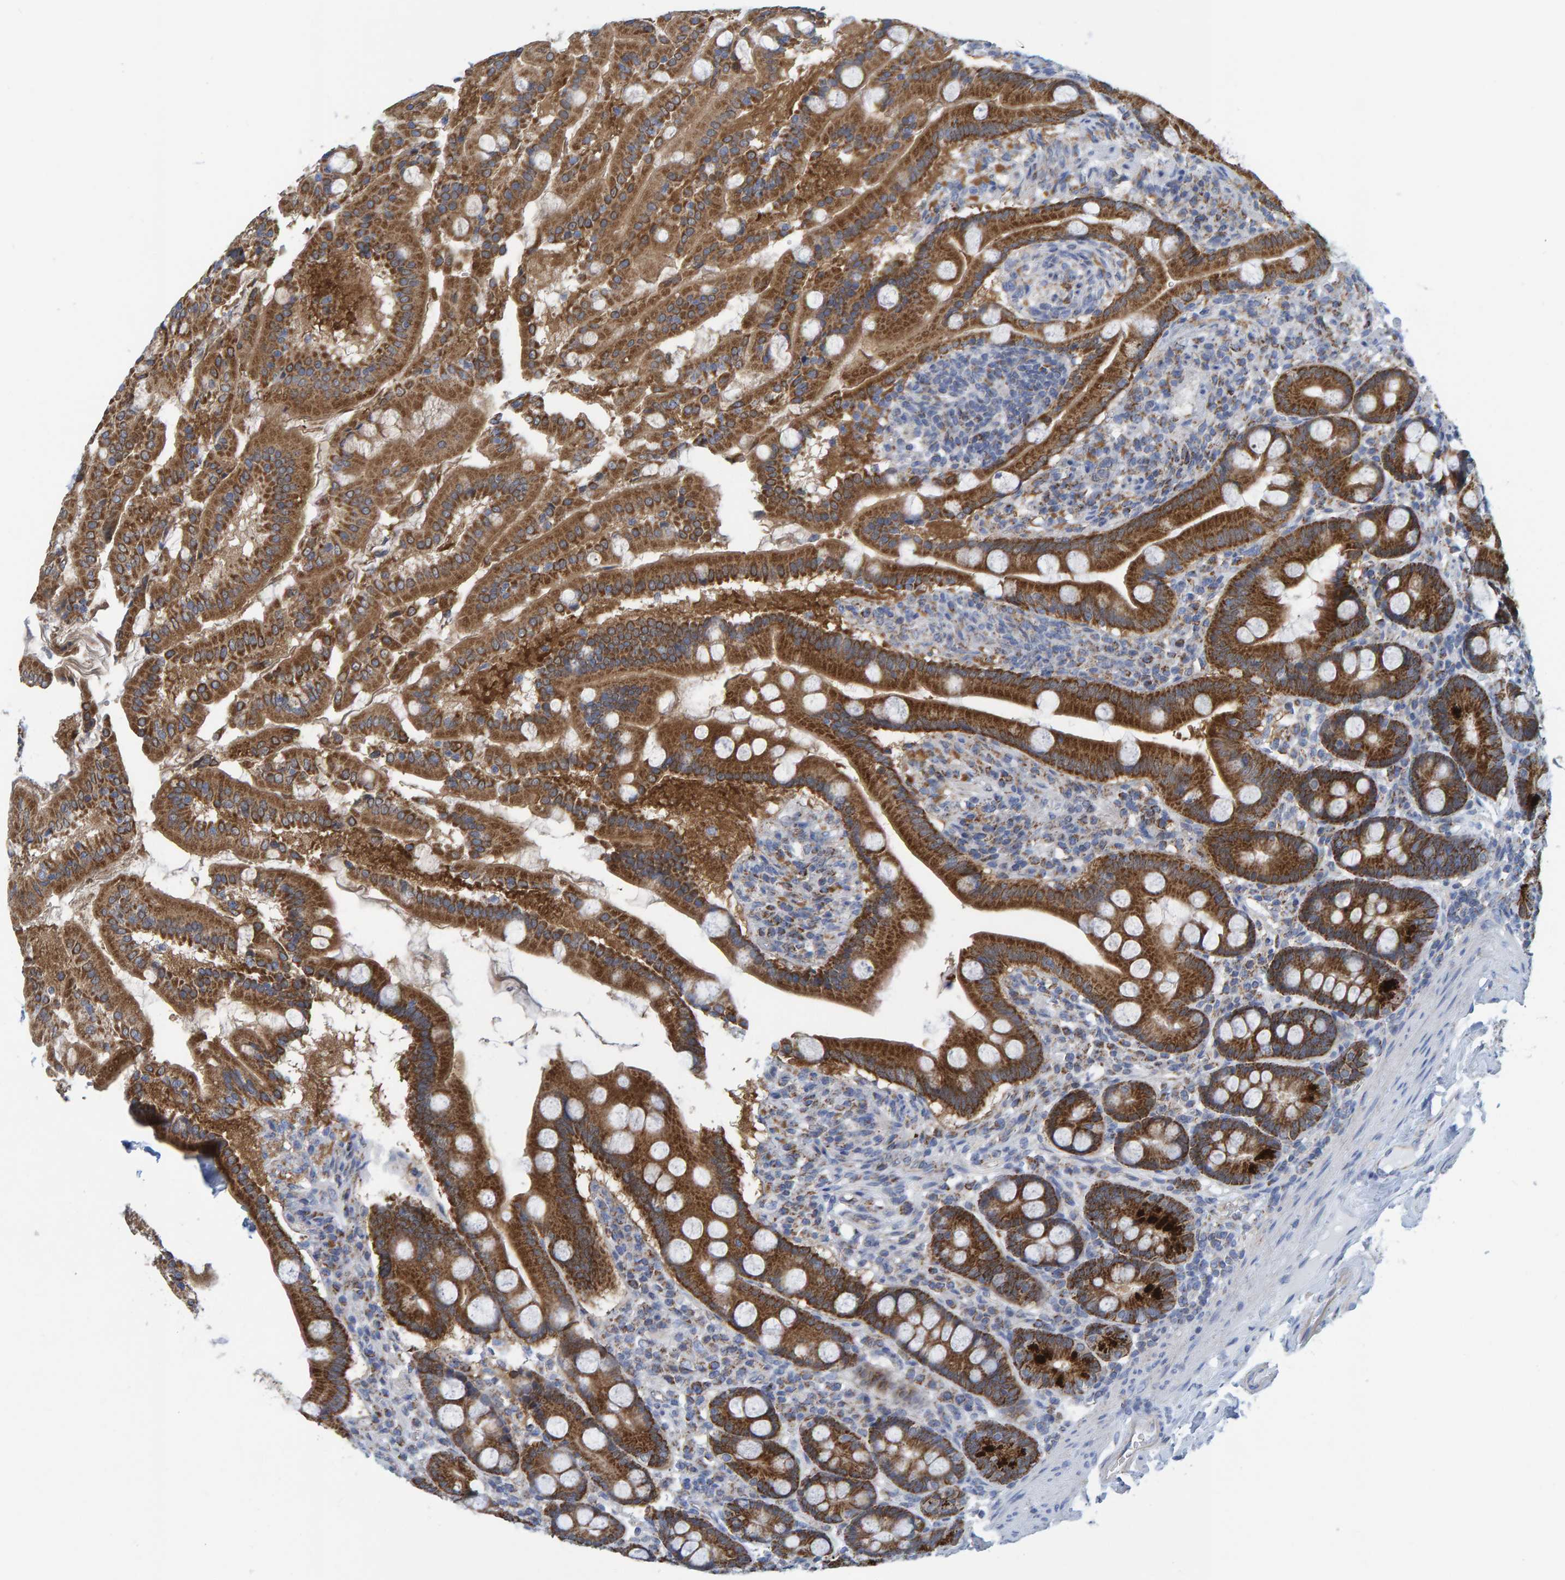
{"staining": {"intensity": "strong", "quantity": ">75%", "location": "cytoplasmic/membranous"}, "tissue": "duodenum", "cell_type": "Glandular cells", "image_type": "normal", "snomed": [{"axis": "morphology", "description": "Normal tissue, NOS"}, {"axis": "topography", "description": "Duodenum"}], "caption": "Duodenum stained with a brown dye exhibits strong cytoplasmic/membranous positive positivity in approximately >75% of glandular cells.", "gene": "MRPS7", "patient": {"sex": "male", "age": 50}}